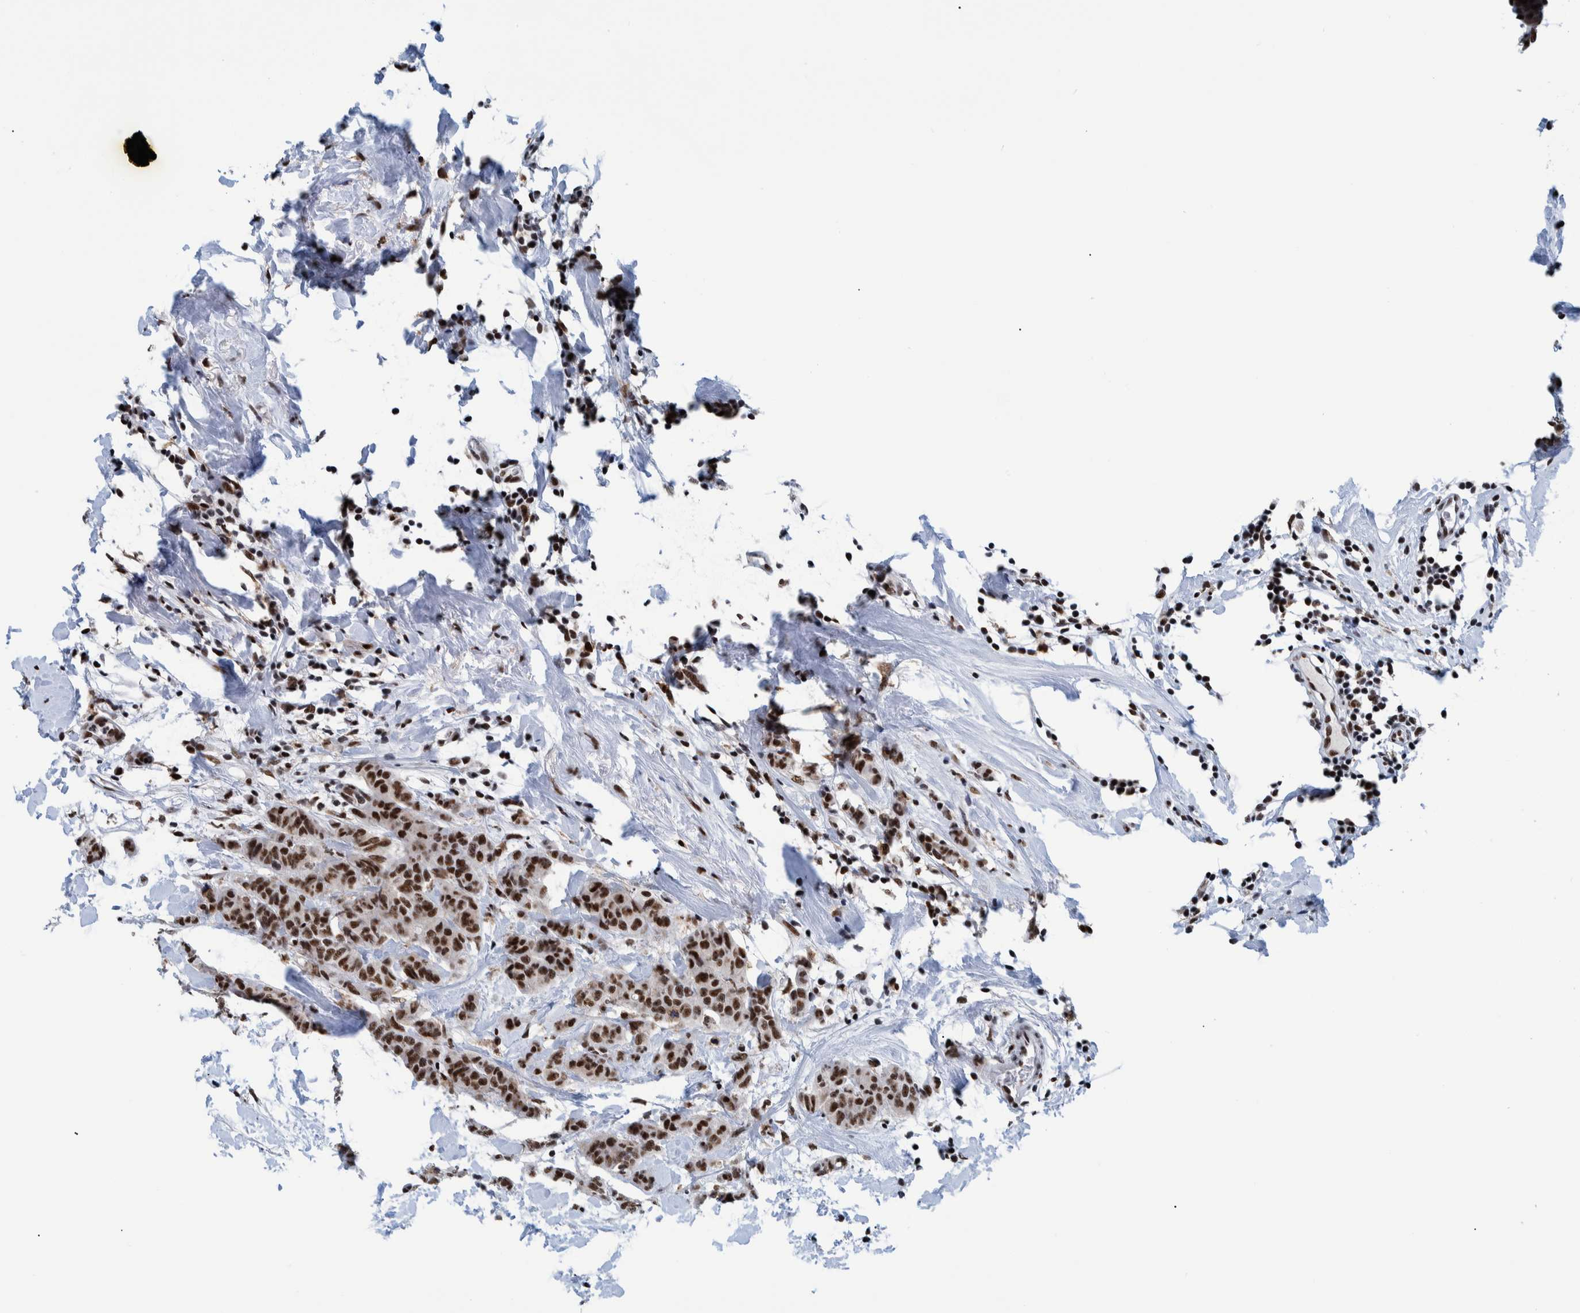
{"staining": {"intensity": "strong", "quantity": ">75%", "location": "nuclear"}, "tissue": "breast cancer", "cell_type": "Tumor cells", "image_type": "cancer", "snomed": [{"axis": "morphology", "description": "Normal tissue, NOS"}, {"axis": "morphology", "description": "Duct carcinoma"}, {"axis": "topography", "description": "Breast"}], "caption": "Breast cancer stained with a protein marker displays strong staining in tumor cells.", "gene": "EFTUD2", "patient": {"sex": "female", "age": 40}}